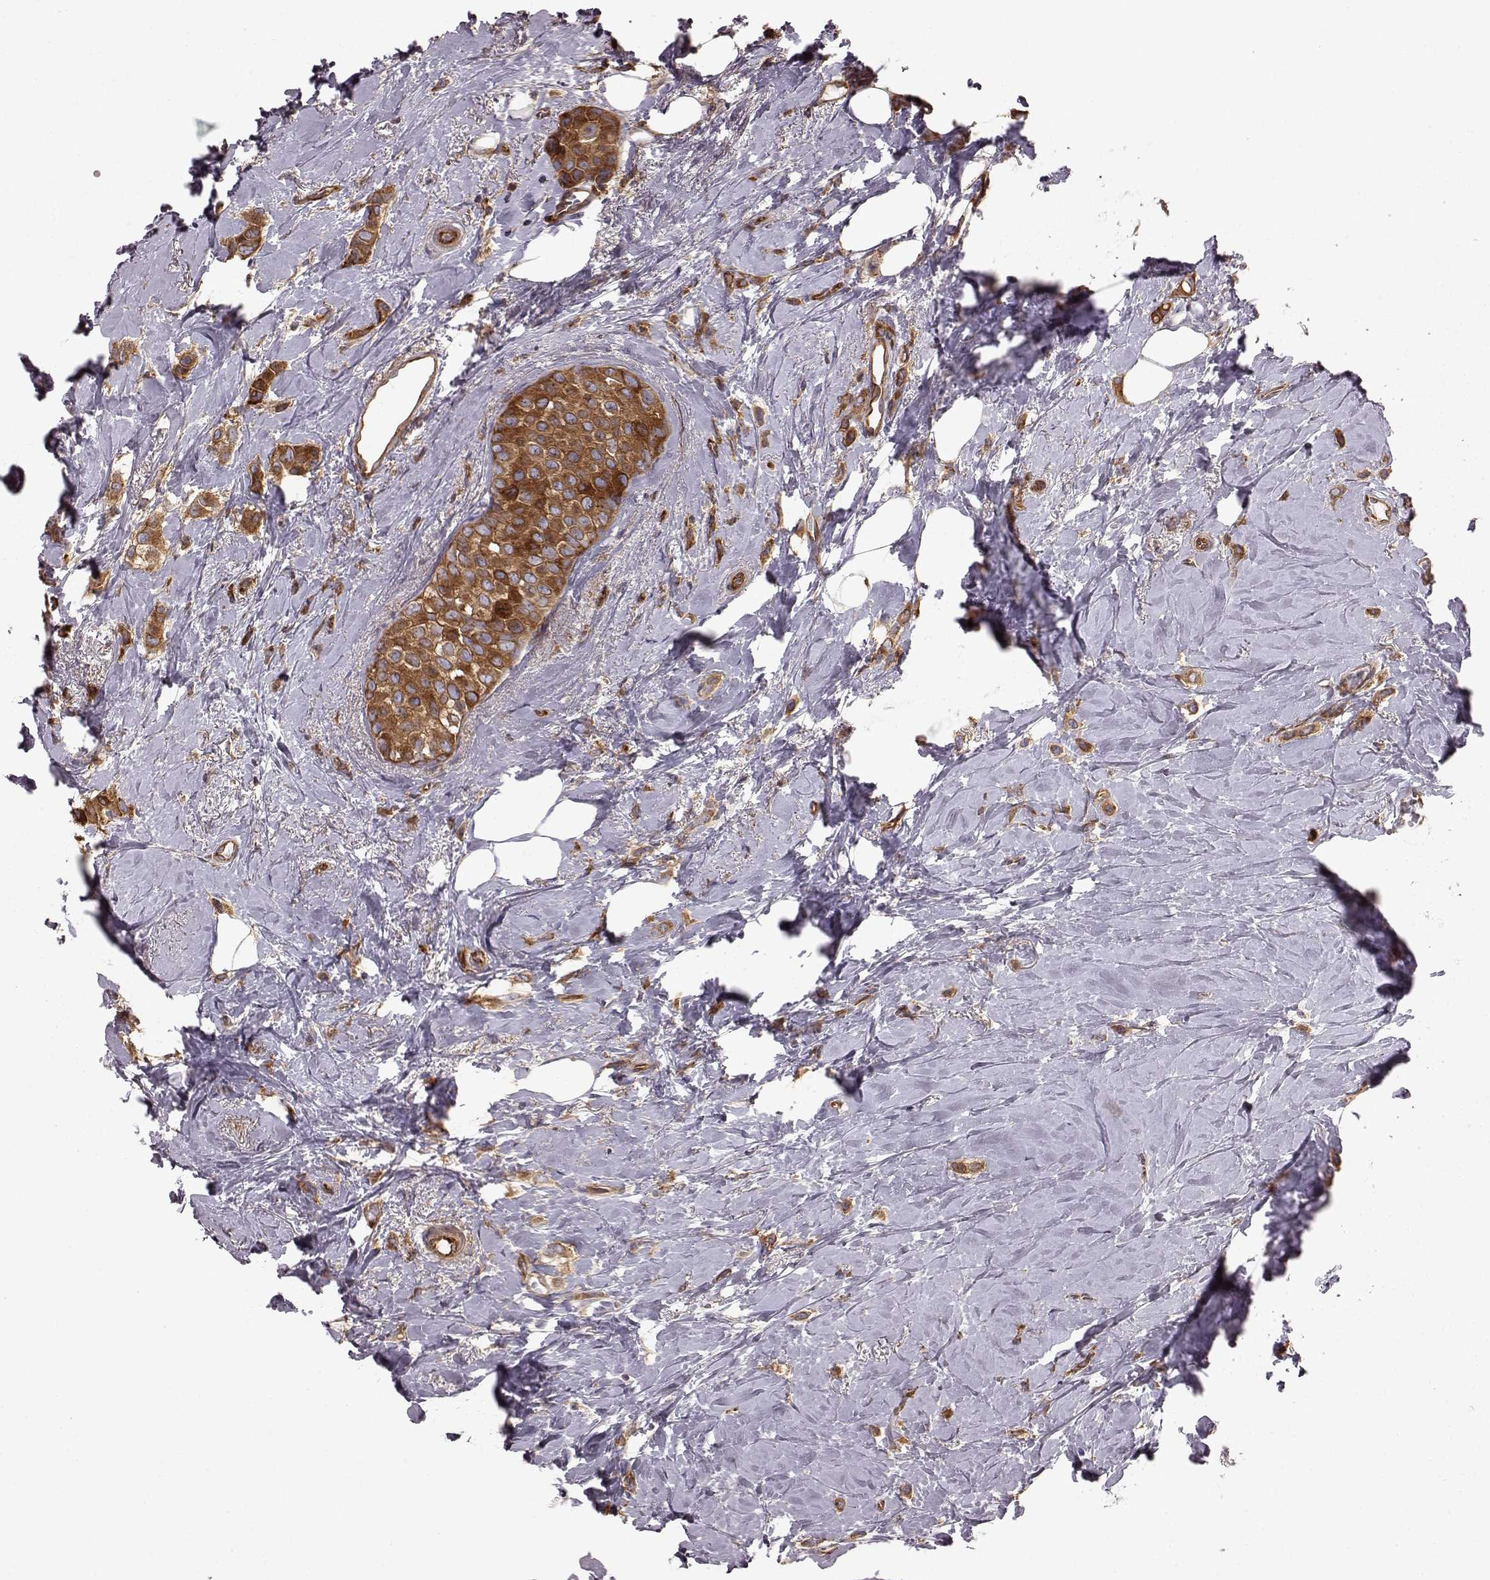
{"staining": {"intensity": "moderate", "quantity": ">75%", "location": "cytoplasmic/membranous"}, "tissue": "breast cancer", "cell_type": "Tumor cells", "image_type": "cancer", "snomed": [{"axis": "morphology", "description": "Lobular carcinoma"}, {"axis": "topography", "description": "Breast"}], "caption": "IHC image of human breast cancer (lobular carcinoma) stained for a protein (brown), which shows medium levels of moderate cytoplasmic/membranous positivity in approximately >75% of tumor cells.", "gene": "RABGAP1", "patient": {"sex": "female", "age": 66}}